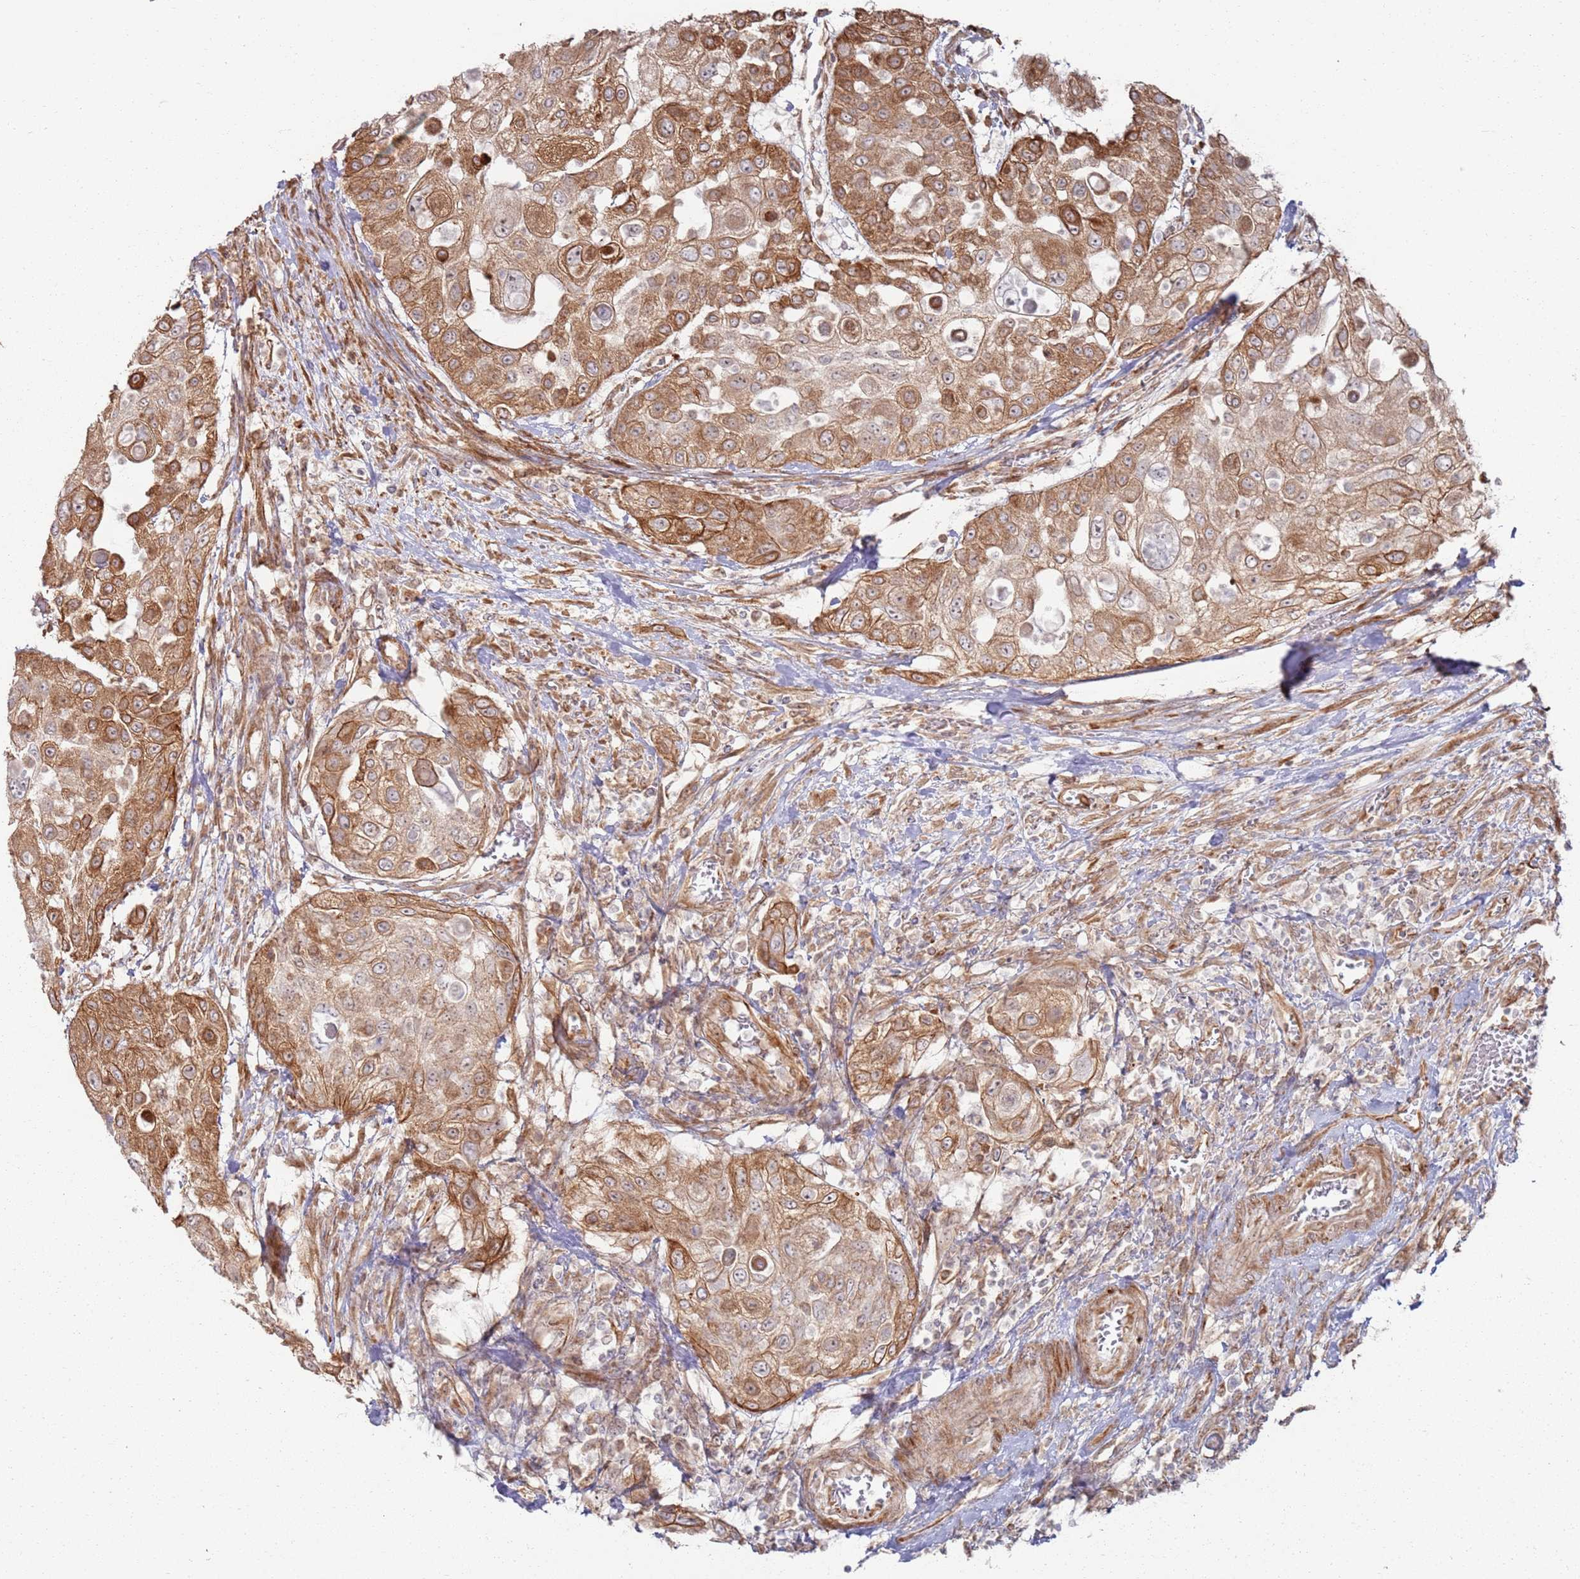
{"staining": {"intensity": "moderate", "quantity": ">75%", "location": "cytoplasmic/membranous"}, "tissue": "urothelial cancer", "cell_type": "Tumor cells", "image_type": "cancer", "snomed": [{"axis": "morphology", "description": "Urothelial carcinoma, High grade"}, {"axis": "topography", "description": "Urinary bladder"}], "caption": "High-grade urothelial carcinoma stained with a brown dye reveals moderate cytoplasmic/membranous positive positivity in about >75% of tumor cells.", "gene": "PHF21A", "patient": {"sex": "female", "age": 79}}